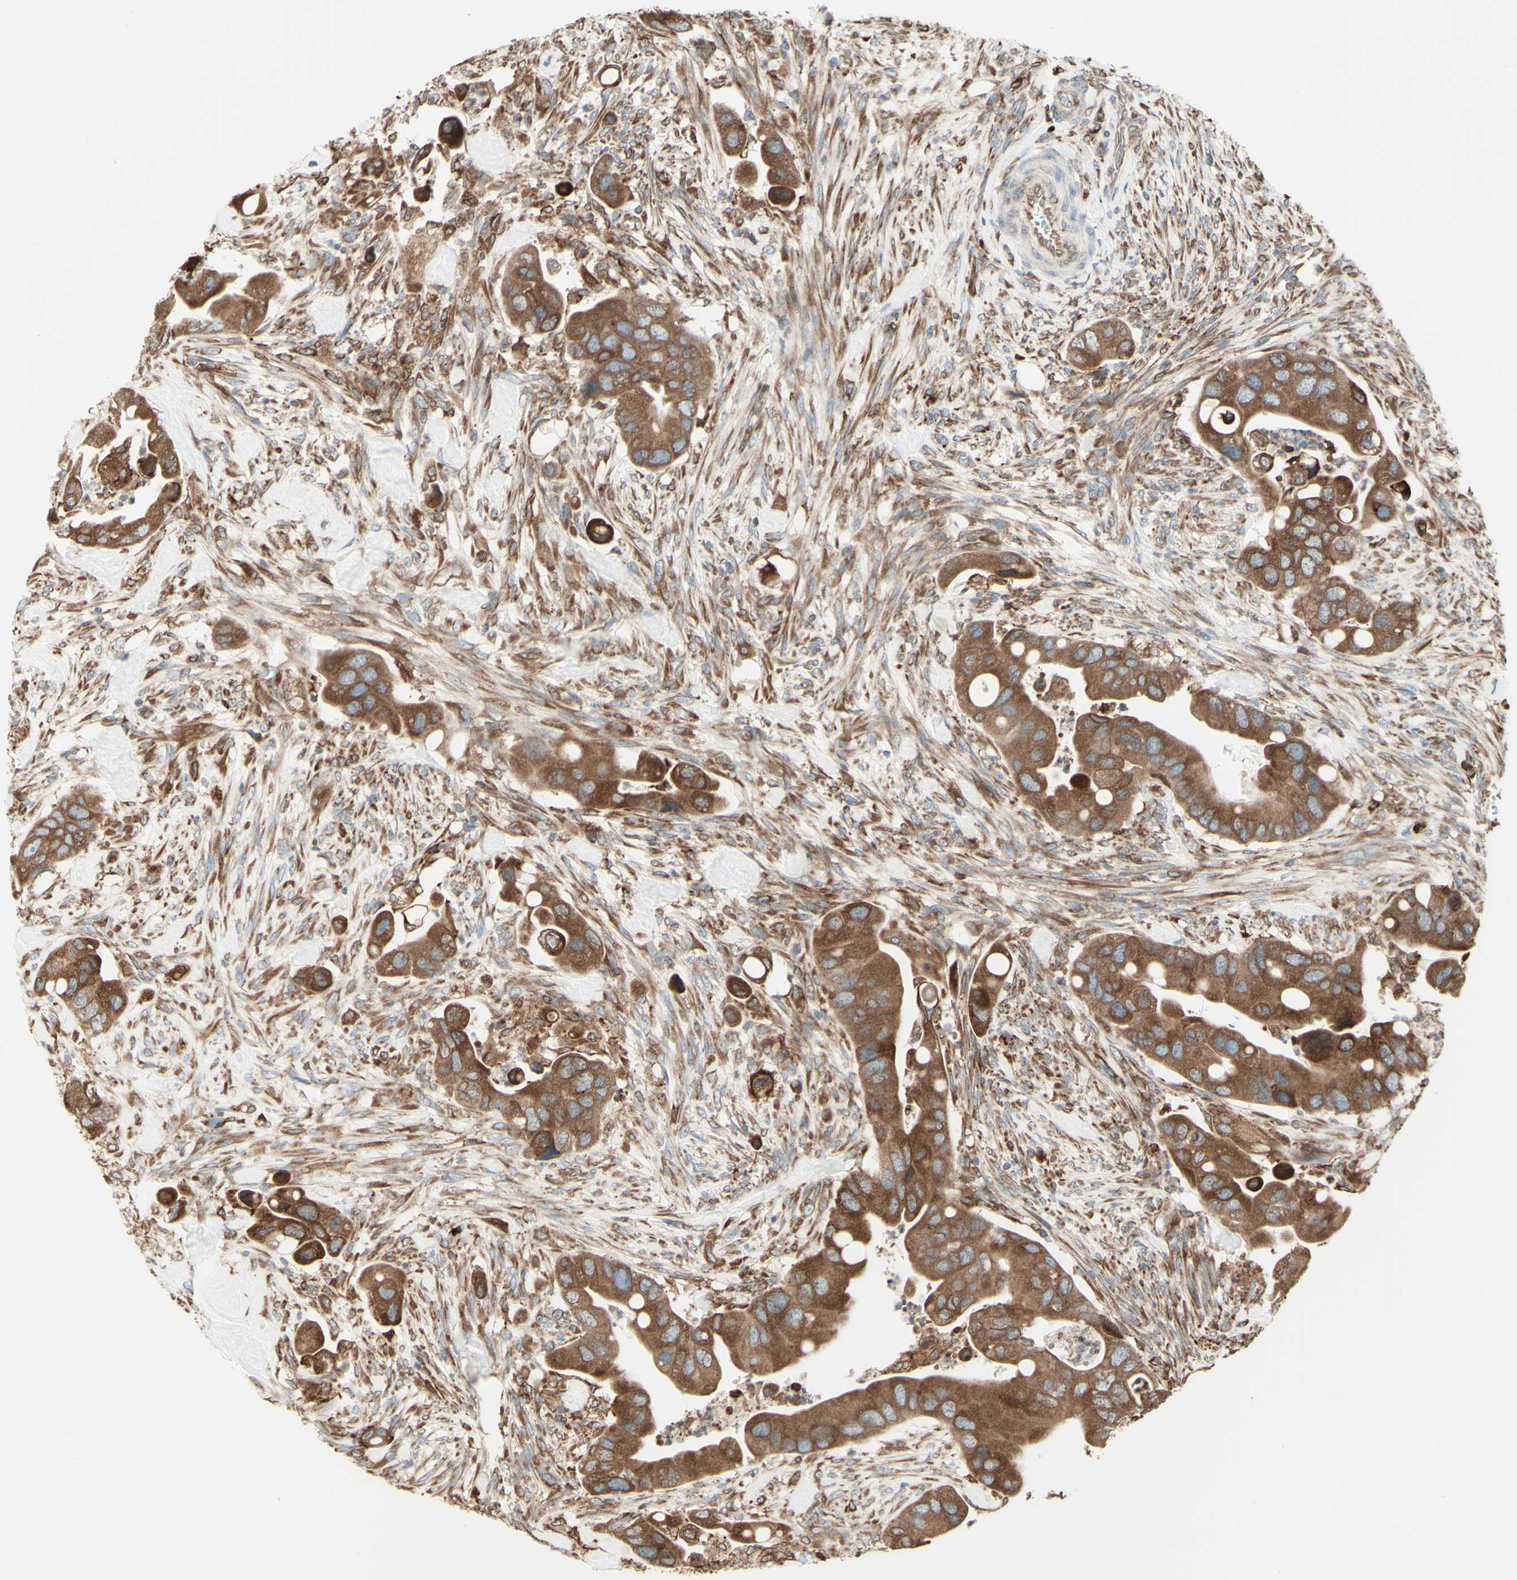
{"staining": {"intensity": "moderate", "quantity": ">75%", "location": "cytoplasmic/membranous"}, "tissue": "colorectal cancer", "cell_type": "Tumor cells", "image_type": "cancer", "snomed": [{"axis": "morphology", "description": "Adenocarcinoma, NOS"}, {"axis": "topography", "description": "Rectum"}], "caption": "Human adenocarcinoma (colorectal) stained with a brown dye displays moderate cytoplasmic/membranous positive staining in approximately >75% of tumor cells.", "gene": "DNAJB11", "patient": {"sex": "female", "age": 57}}